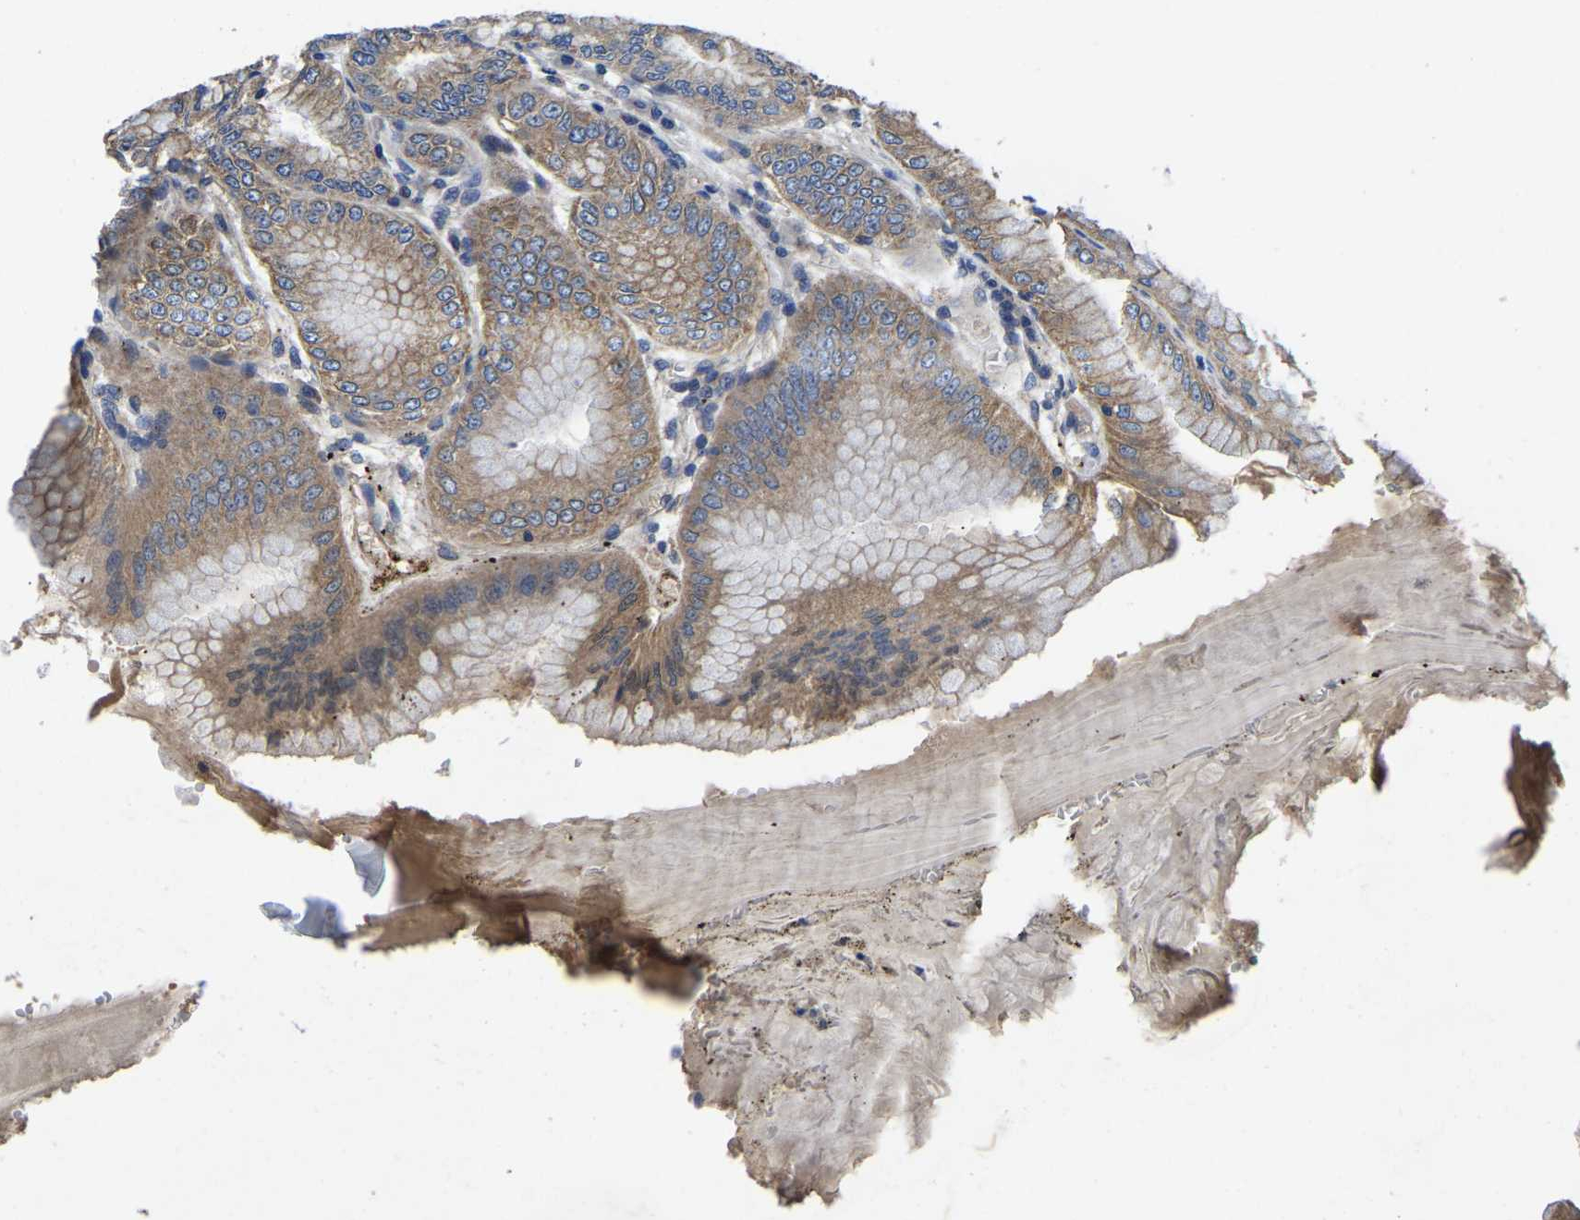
{"staining": {"intensity": "moderate", "quantity": ">75%", "location": "cytoplasmic/membranous"}, "tissue": "stomach", "cell_type": "Glandular cells", "image_type": "normal", "snomed": [{"axis": "morphology", "description": "Normal tissue, NOS"}, {"axis": "topography", "description": "Stomach, lower"}], "caption": "IHC image of benign human stomach stained for a protein (brown), which demonstrates medium levels of moderate cytoplasmic/membranous expression in about >75% of glandular cells.", "gene": "STAT2", "patient": {"sex": "male", "age": 71}}